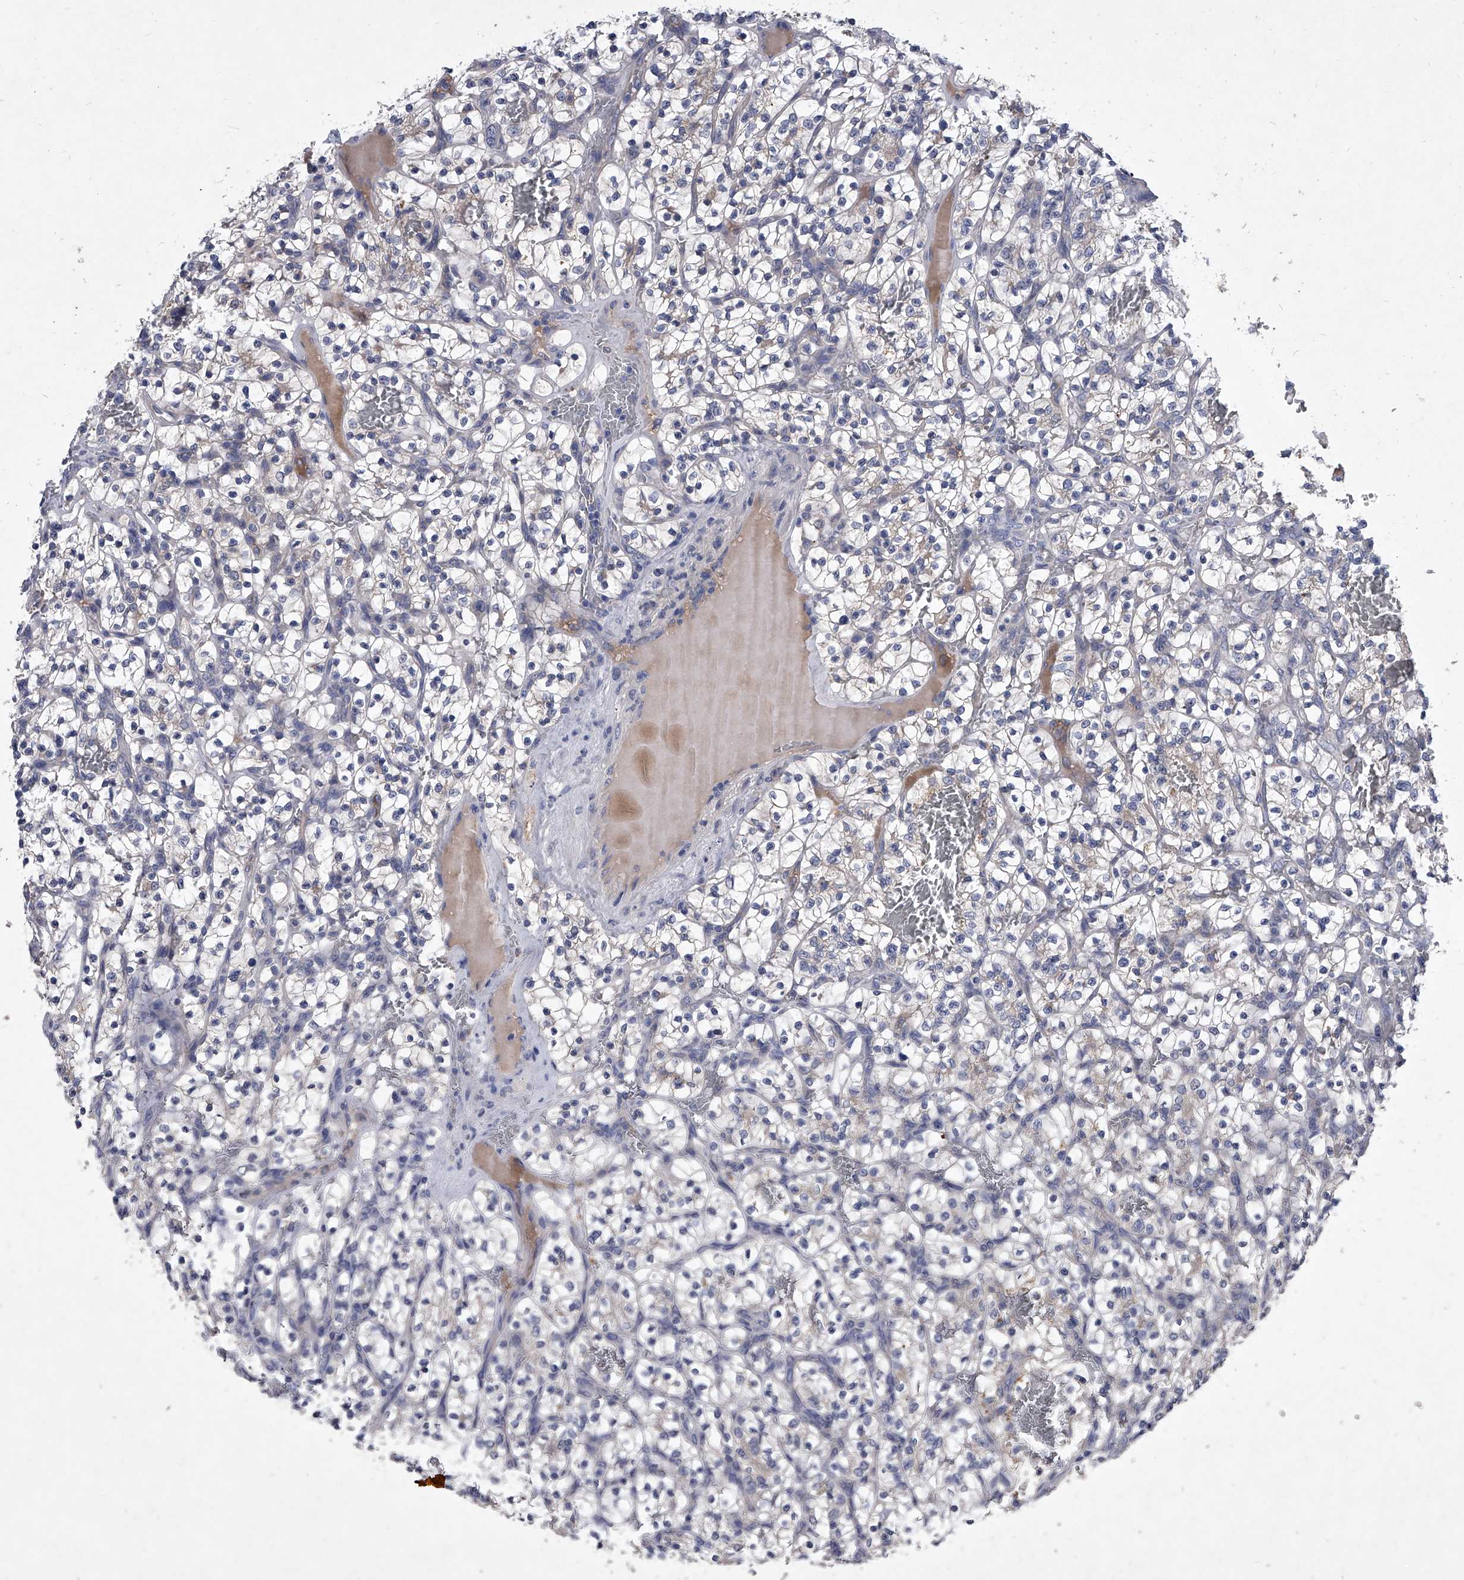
{"staining": {"intensity": "negative", "quantity": "none", "location": "none"}, "tissue": "renal cancer", "cell_type": "Tumor cells", "image_type": "cancer", "snomed": [{"axis": "morphology", "description": "Adenocarcinoma, NOS"}, {"axis": "topography", "description": "Kidney"}], "caption": "A micrograph of human renal cancer is negative for staining in tumor cells.", "gene": "C5", "patient": {"sex": "female", "age": 57}}